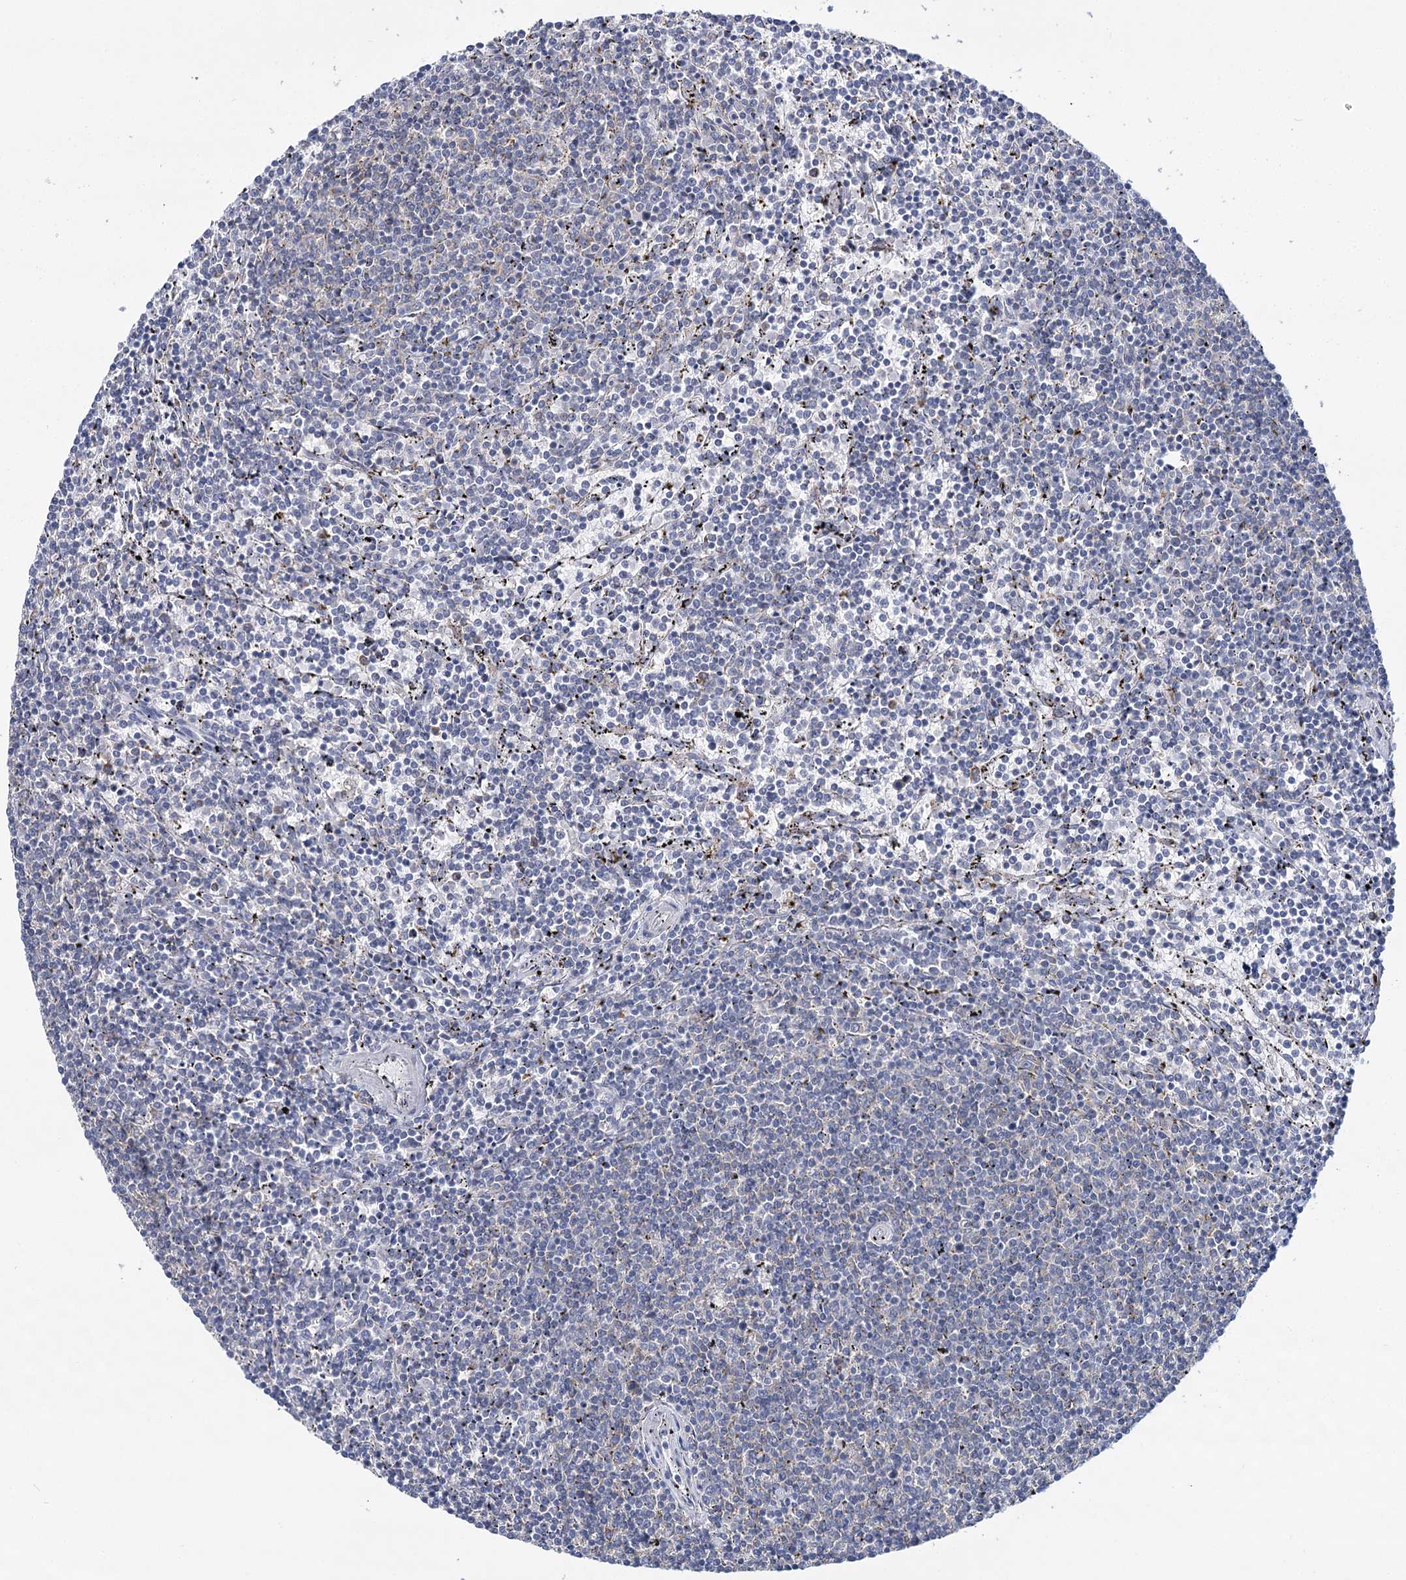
{"staining": {"intensity": "negative", "quantity": "none", "location": "none"}, "tissue": "lymphoma", "cell_type": "Tumor cells", "image_type": "cancer", "snomed": [{"axis": "morphology", "description": "Malignant lymphoma, non-Hodgkin's type, Low grade"}, {"axis": "topography", "description": "Spleen"}], "caption": "This is an immunohistochemistry (IHC) micrograph of lymphoma. There is no staining in tumor cells.", "gene": "THUMPD3", "patient": {"sex": "female", "age": 50}}